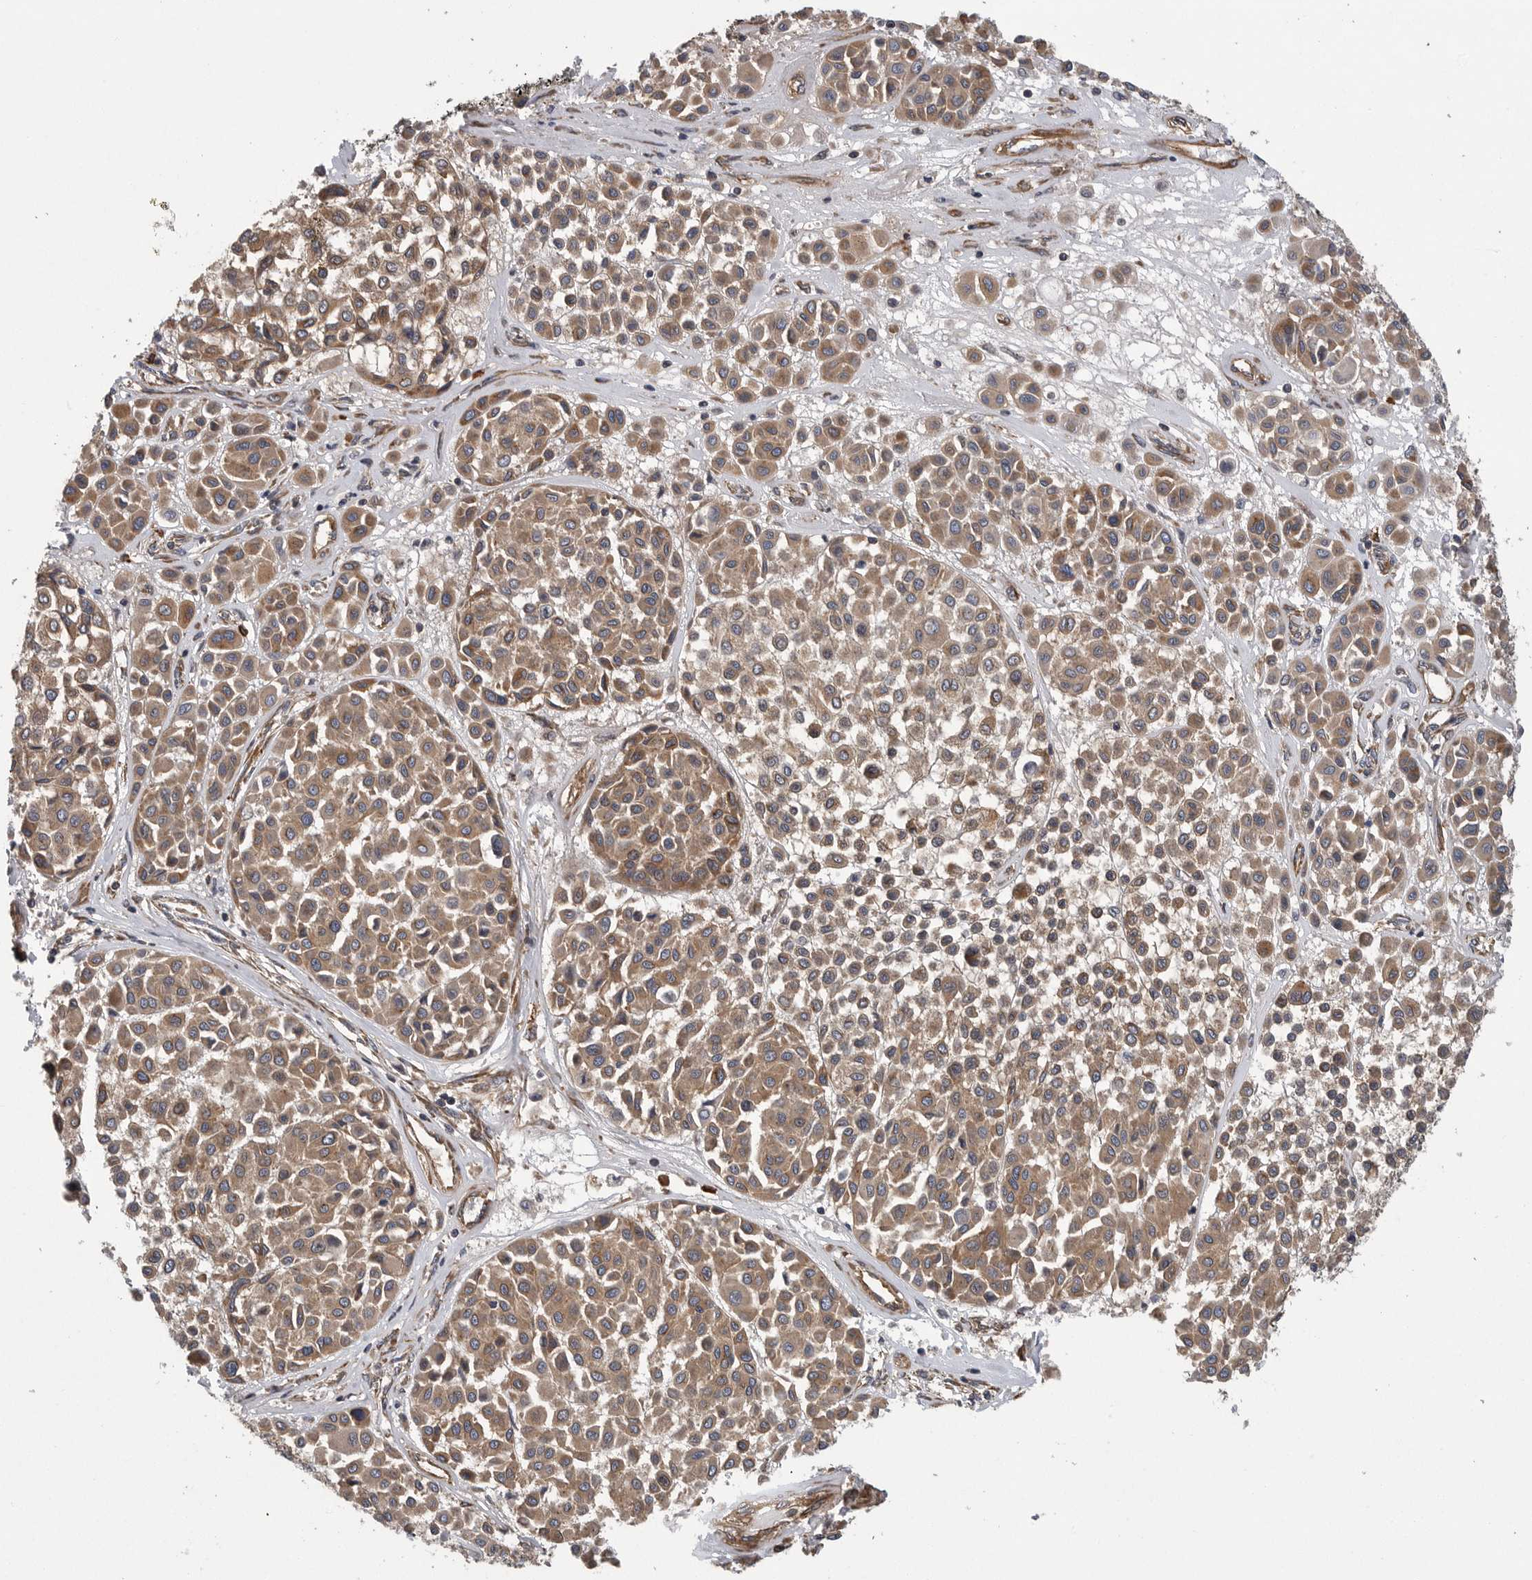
{"staining": {"intensity": "moderate", "quantity": ">75%", "location": "cytoplasmic/membranous"}, "tissue": "melanoma", "cell_type": "Tumor cells", "image_type": "cancer", "snomed": [{"axis": "morphology", "description": "Malignant melanoma, Metastatic site"}, {"axis": "topography", "description": "Soft tissue"}], "caption": "High-power microscopy captured an IHC image of melanoma, revealing moderate cytoplasmic/membranous expression in approximately >75% of tumor cells.", "gene": "OXR1", "patient": {"sex": "male", "age": 41}}